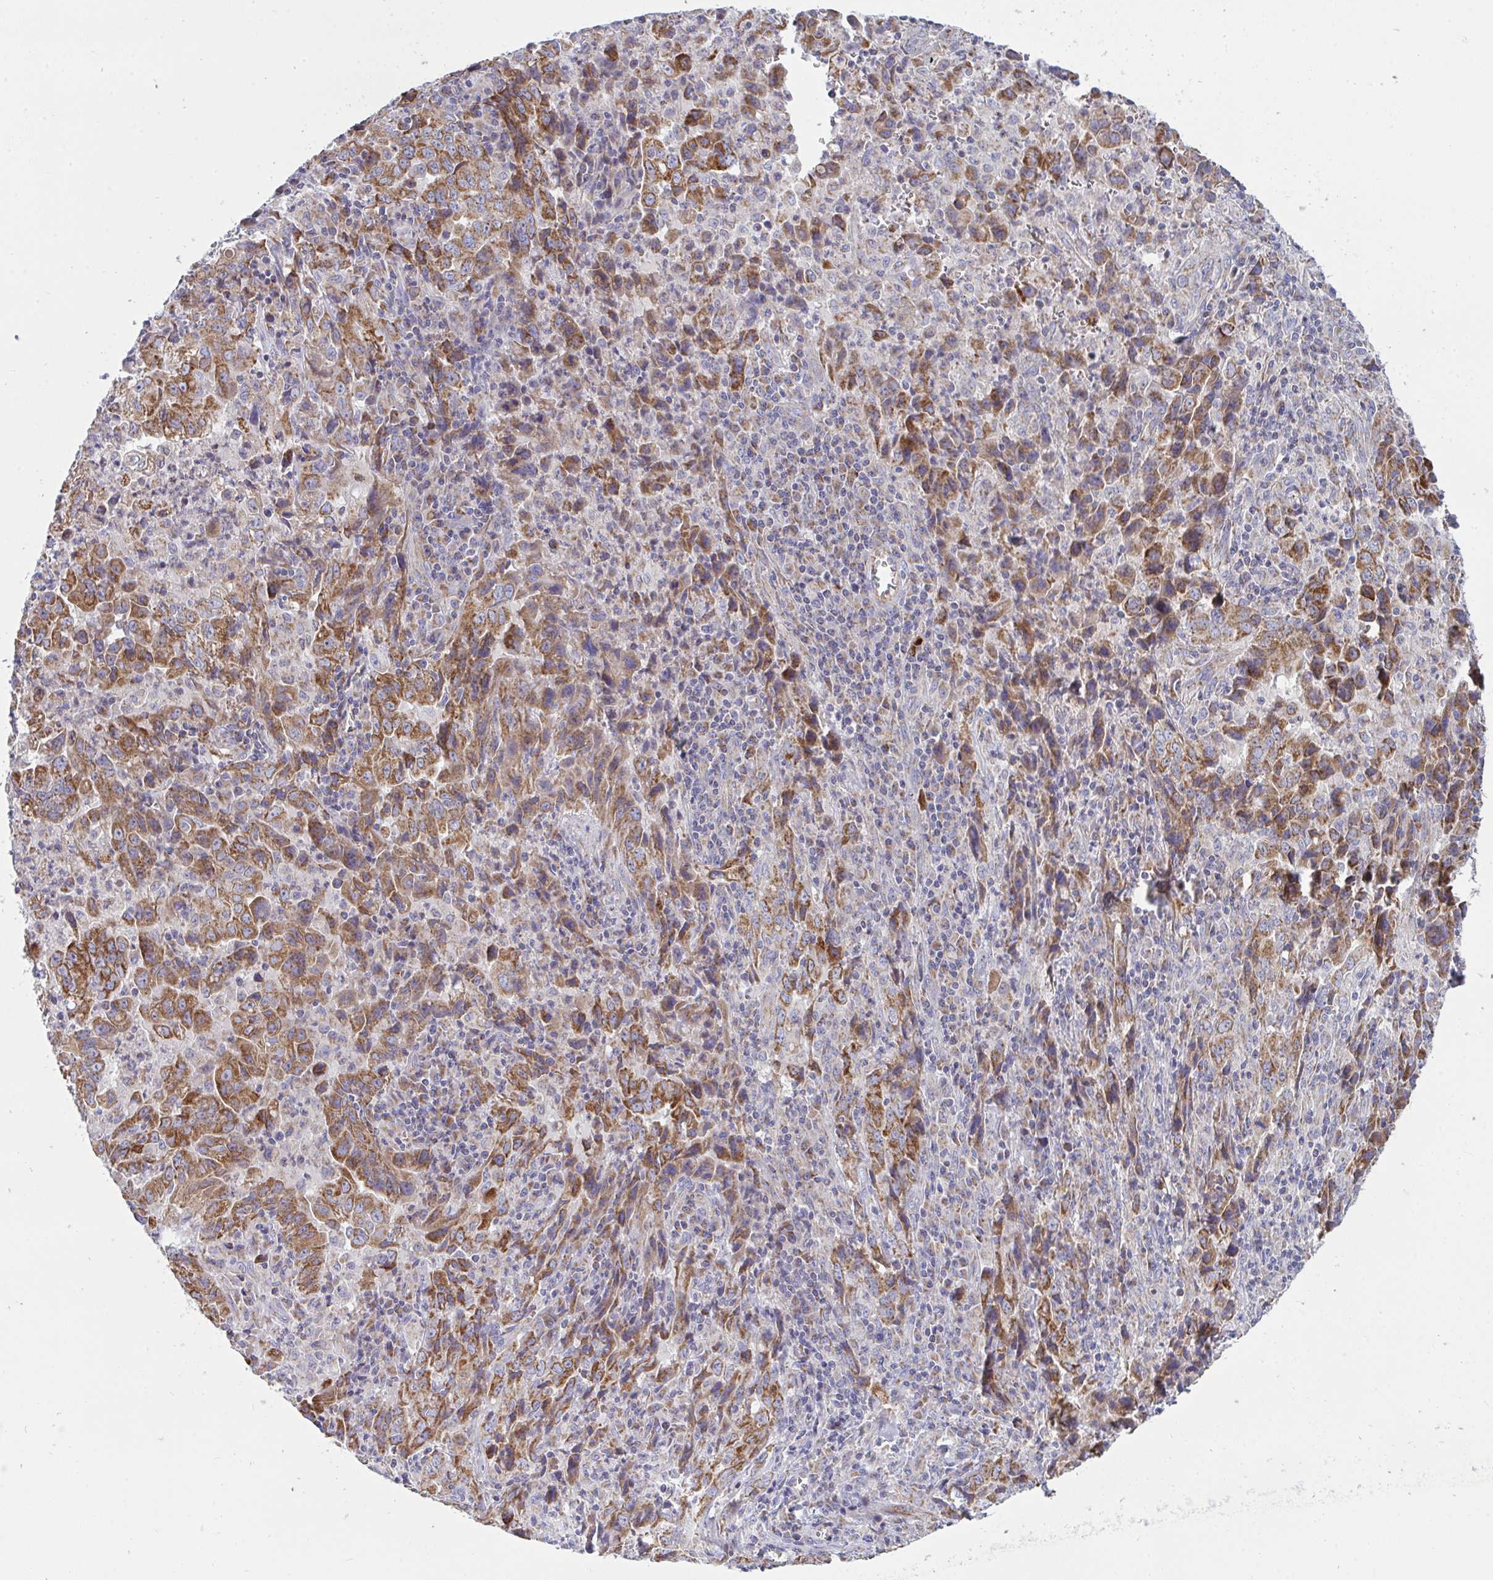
{"staining": {"intensity": "moderate", "quantity": ">75%", "location": "cytoplasmic/membranous"}, "tissue": "lung cancer", "cell_type": "Tumor cells", "image_type": "cancer", "snomed": [{"axis": "morphology", "description": "Adenocarcinoma, NOS"}, {"axis": "topography", "description": "Lung"}], "caption": "Brown immunohistochemical staining in human adenocarcinoma (lung) demonstrates moderate cytoplasmic/membranous staining in approximately >75% of tumor cells.", "gene": "FAHD1", "patient": {"sex": "male", "age": 67}}